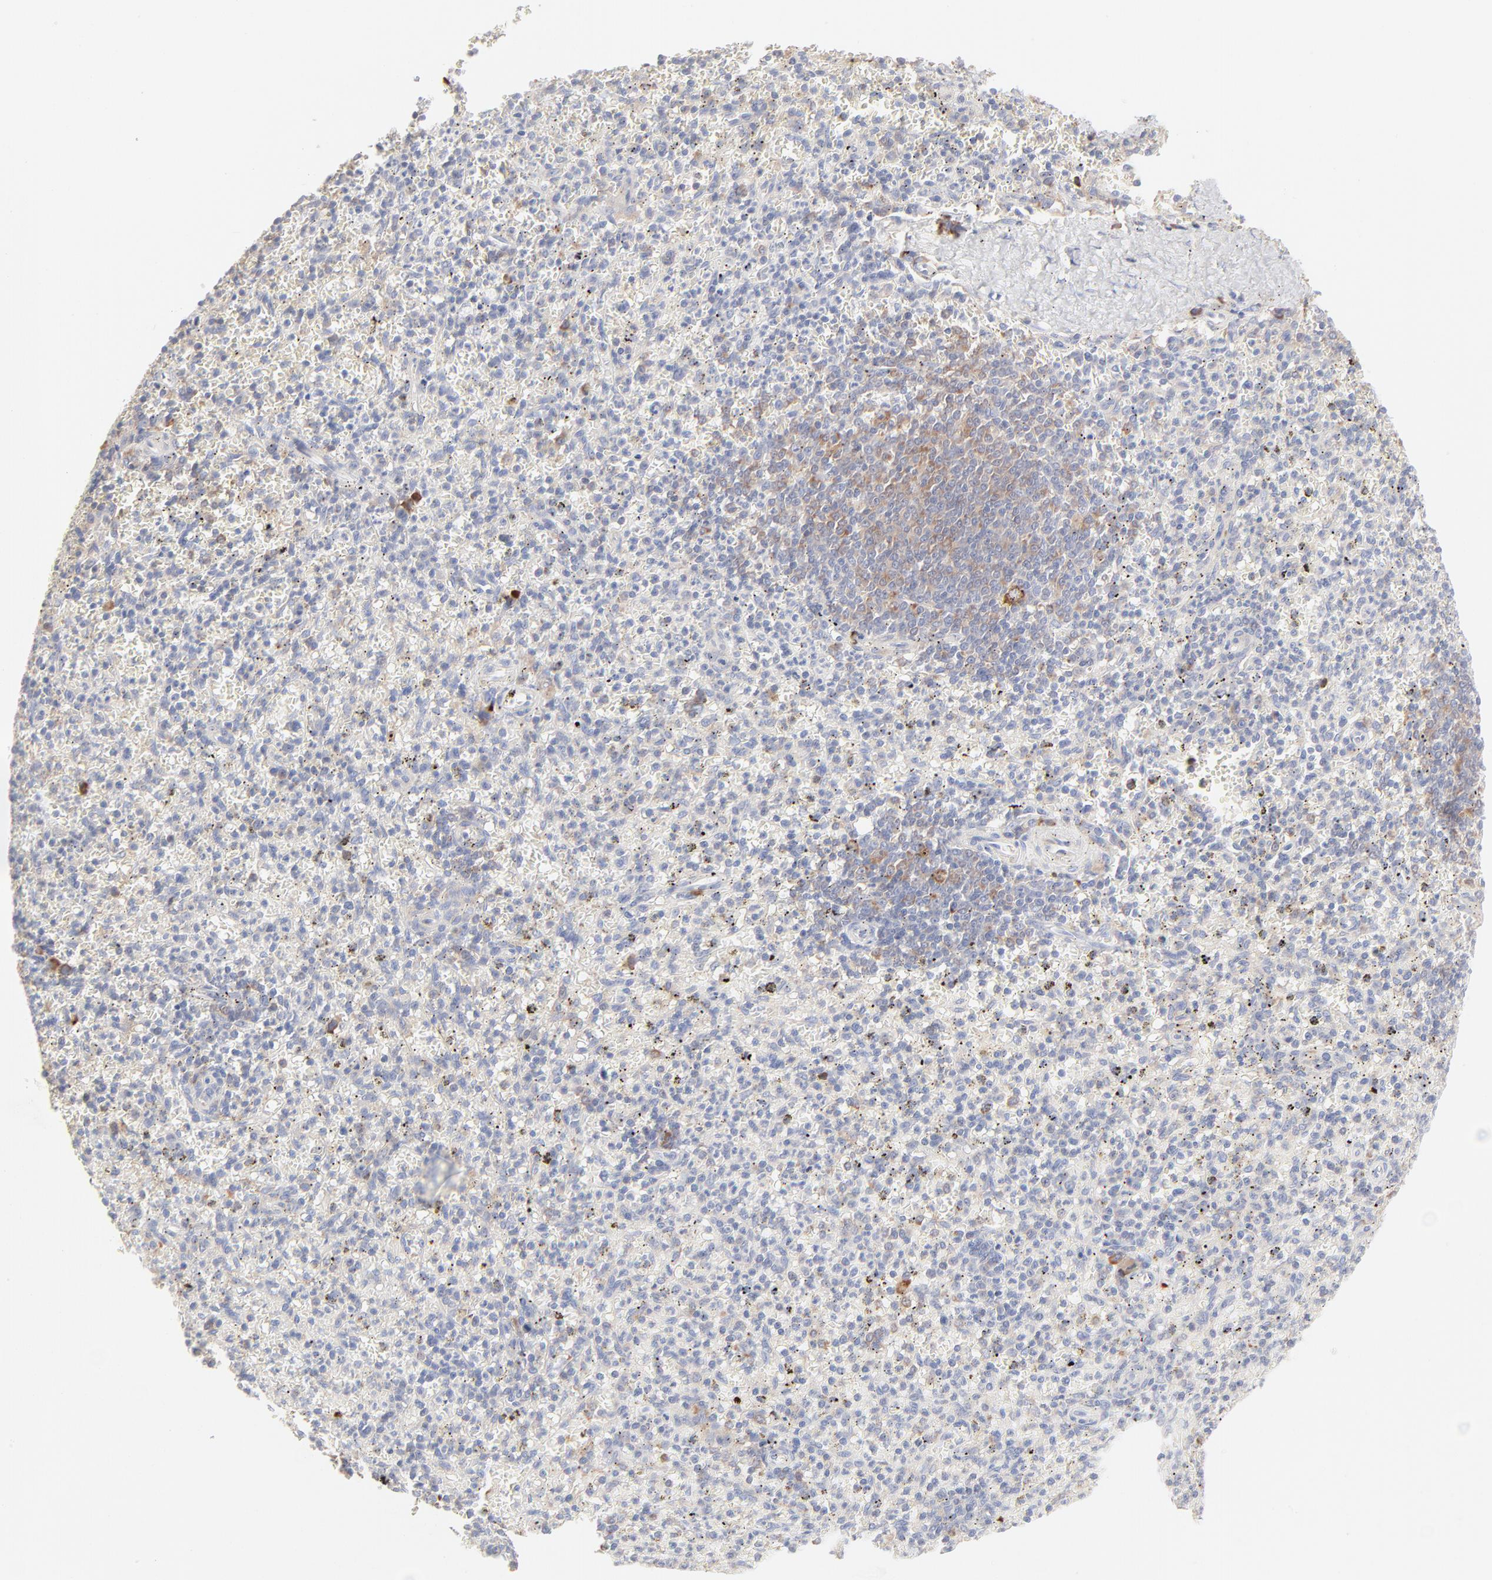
{"staining": {"intensity": "negative", "quantity": "none", "location": "none"}, "tissue": "spleen", "cell_type": "Cells in red pulp", "image_type": "normal", "snomed": [{"axis": "morphology", "description": "Normal tissue, NOS"}, {"axis": "topography", "description": "Spleen"}], "caption": "IHC photomicrograph of normal human spleen stained for a protein (brown), which reveals no staining in cells in red pulp.", "gene": "RPS21", "patient": {"sex": "male", "age": 72}}